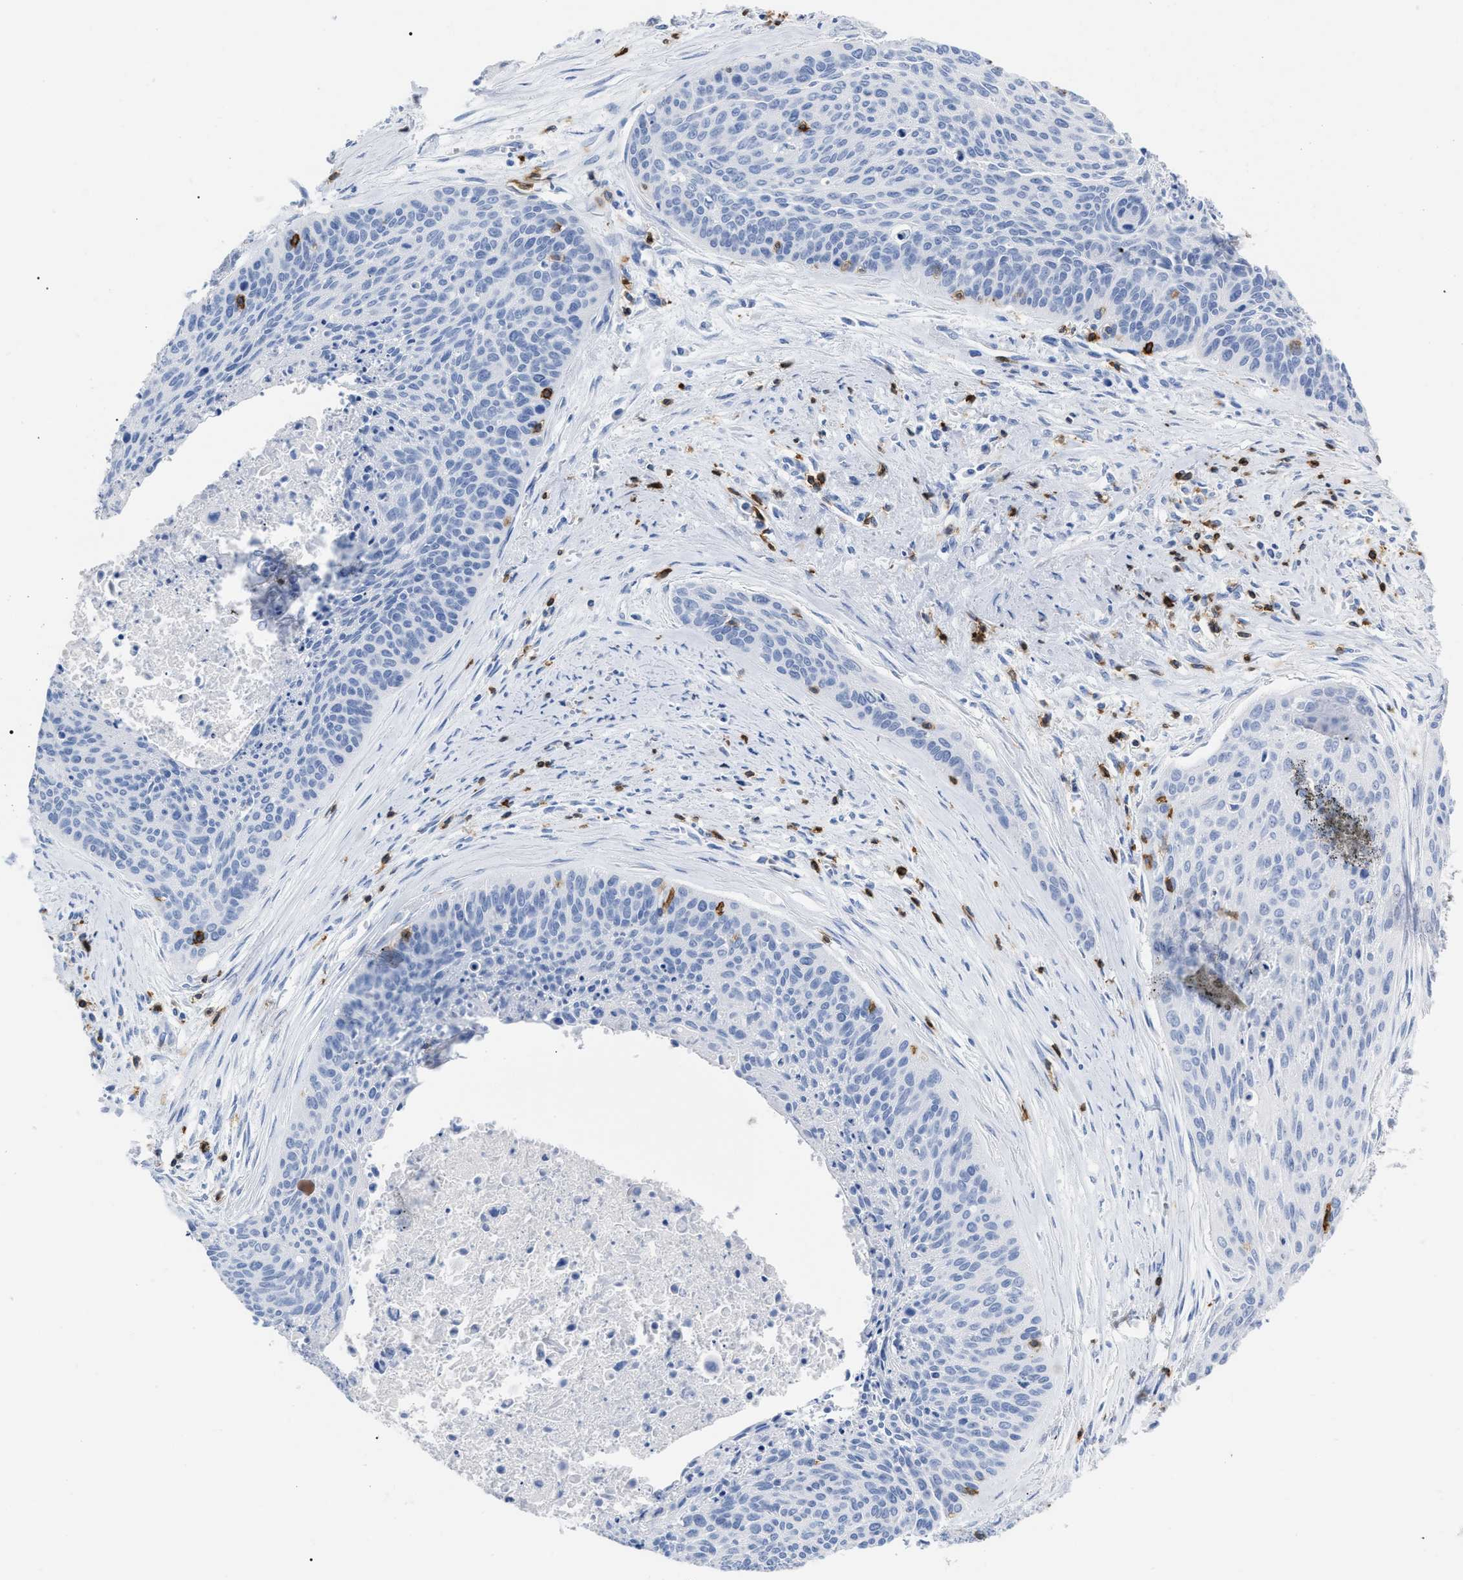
{"staining": {"intensity": "negative", "quantity": "none", "location": "none"}, "tissue": "cervical cancer", "cell_type": "Tumor cells", "image_type": "cancer", "snomed": [{"axis": "morphology", "description": "Squamous cell carcinoma, NOS"}, {"axis": "topography", "description": "Cervix"}], "caption": "Immunohistochemistry image of neoplastic tissue: human cervical cancer (squamous cell carcinoma) stained with DAB shows no significant protein staining in tumor cells. (Brightfield microscopy of DAB (3,3'-diaminobenzidine) IHC at high magnification).", "gene": "CD5", "patient": {"sex": "female", "age": 55}}